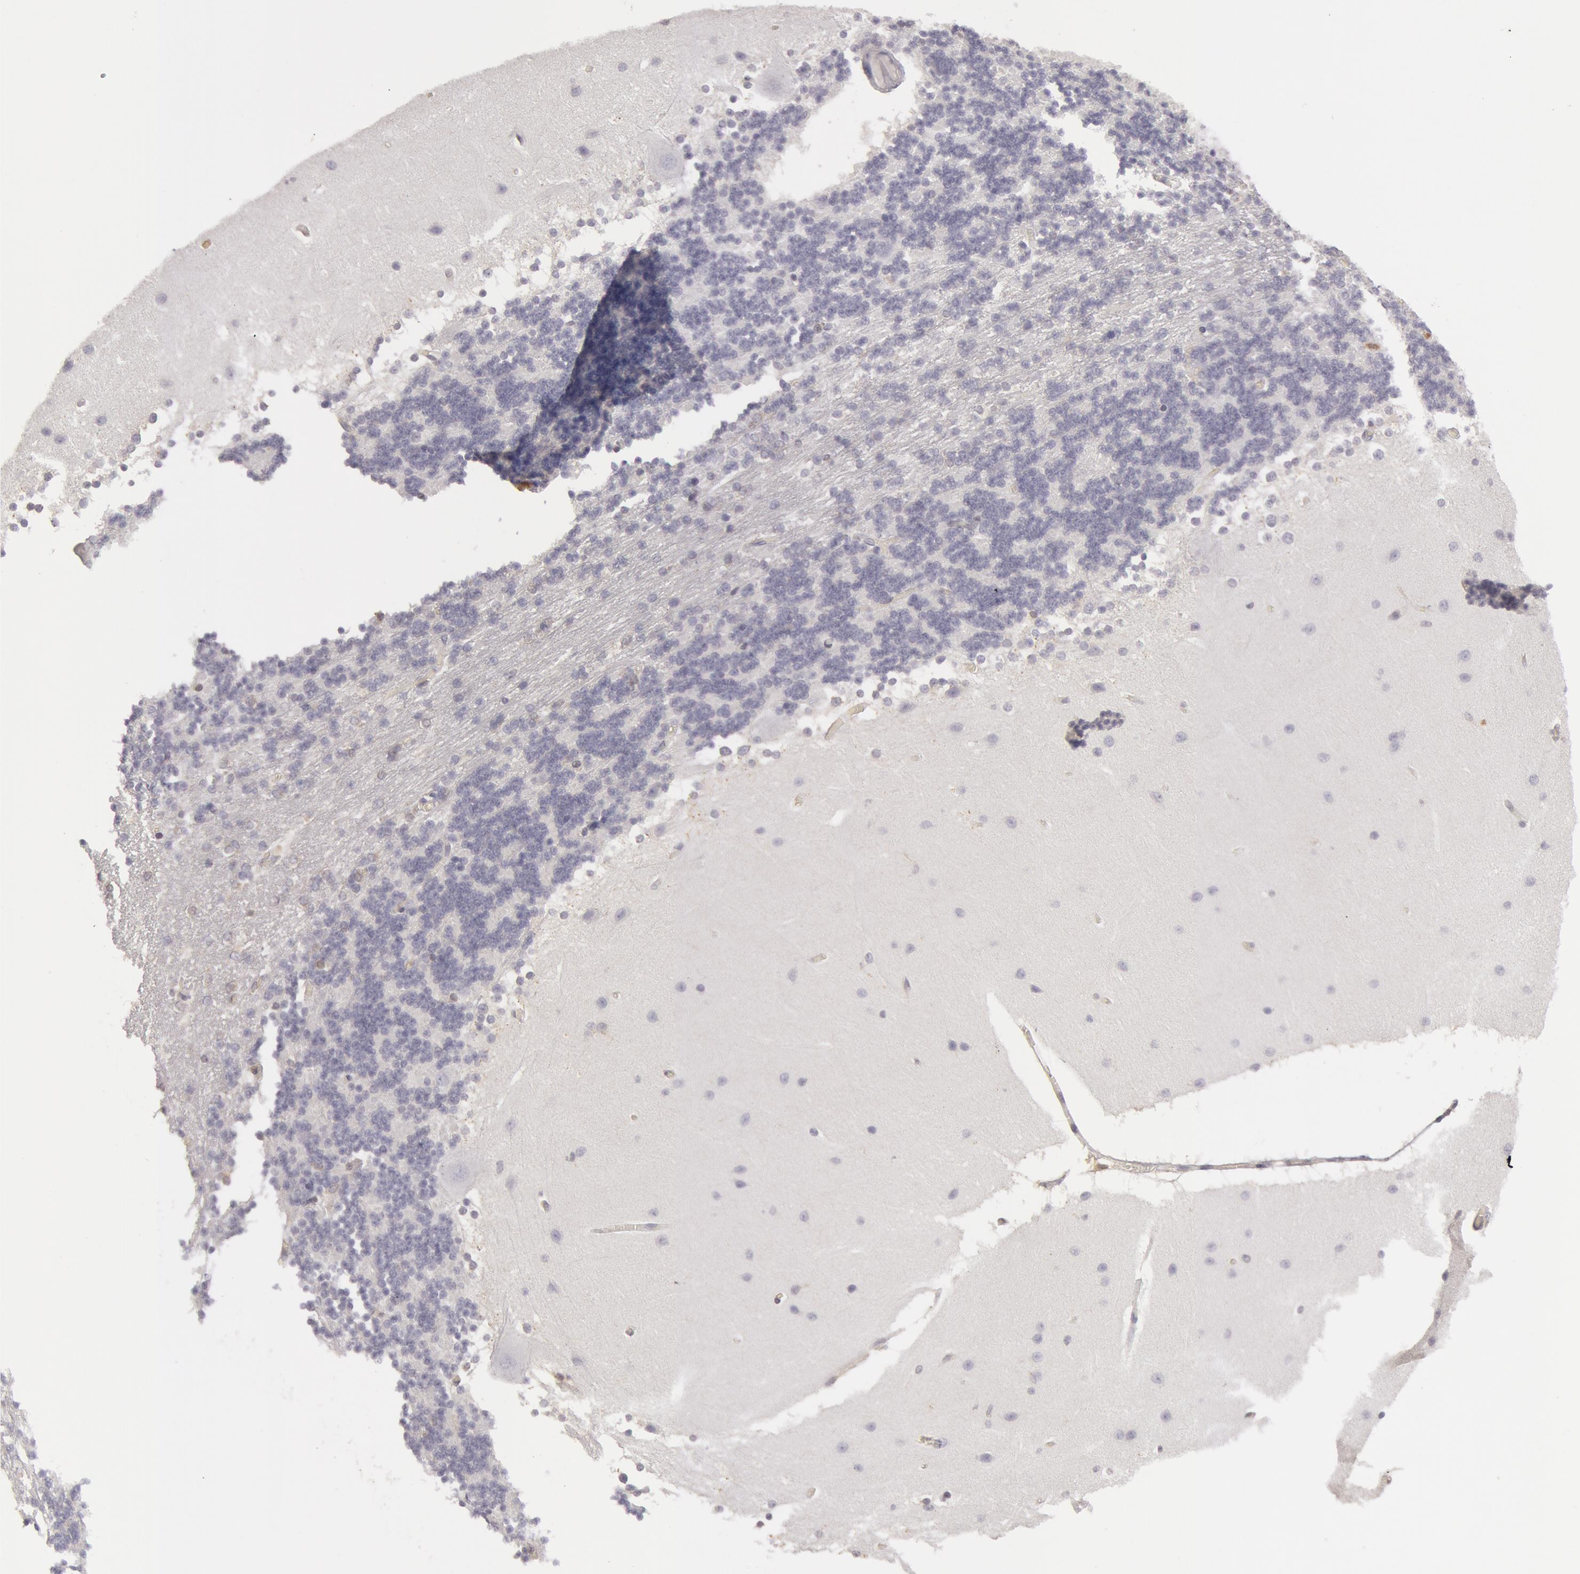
{"staining": {"intensity": "weak", "quantity": "<25%", "location": "nuclear"}, "tissue": "cerebellum", "cell_type": "Cells in granular layer", "image_type": "normal", "snomed": [{"axis": "morphology", "description": "Normal tissue, NOS"}, {"axis": "topography", "description": "Cerebellum"}], "caption": "Immunohistochemistry (IHC) of benign cerebellum demonstrates no positivity in cells in granular layer.", "gene": "CAT", "patient": {"sex": "female", "age": 54}}